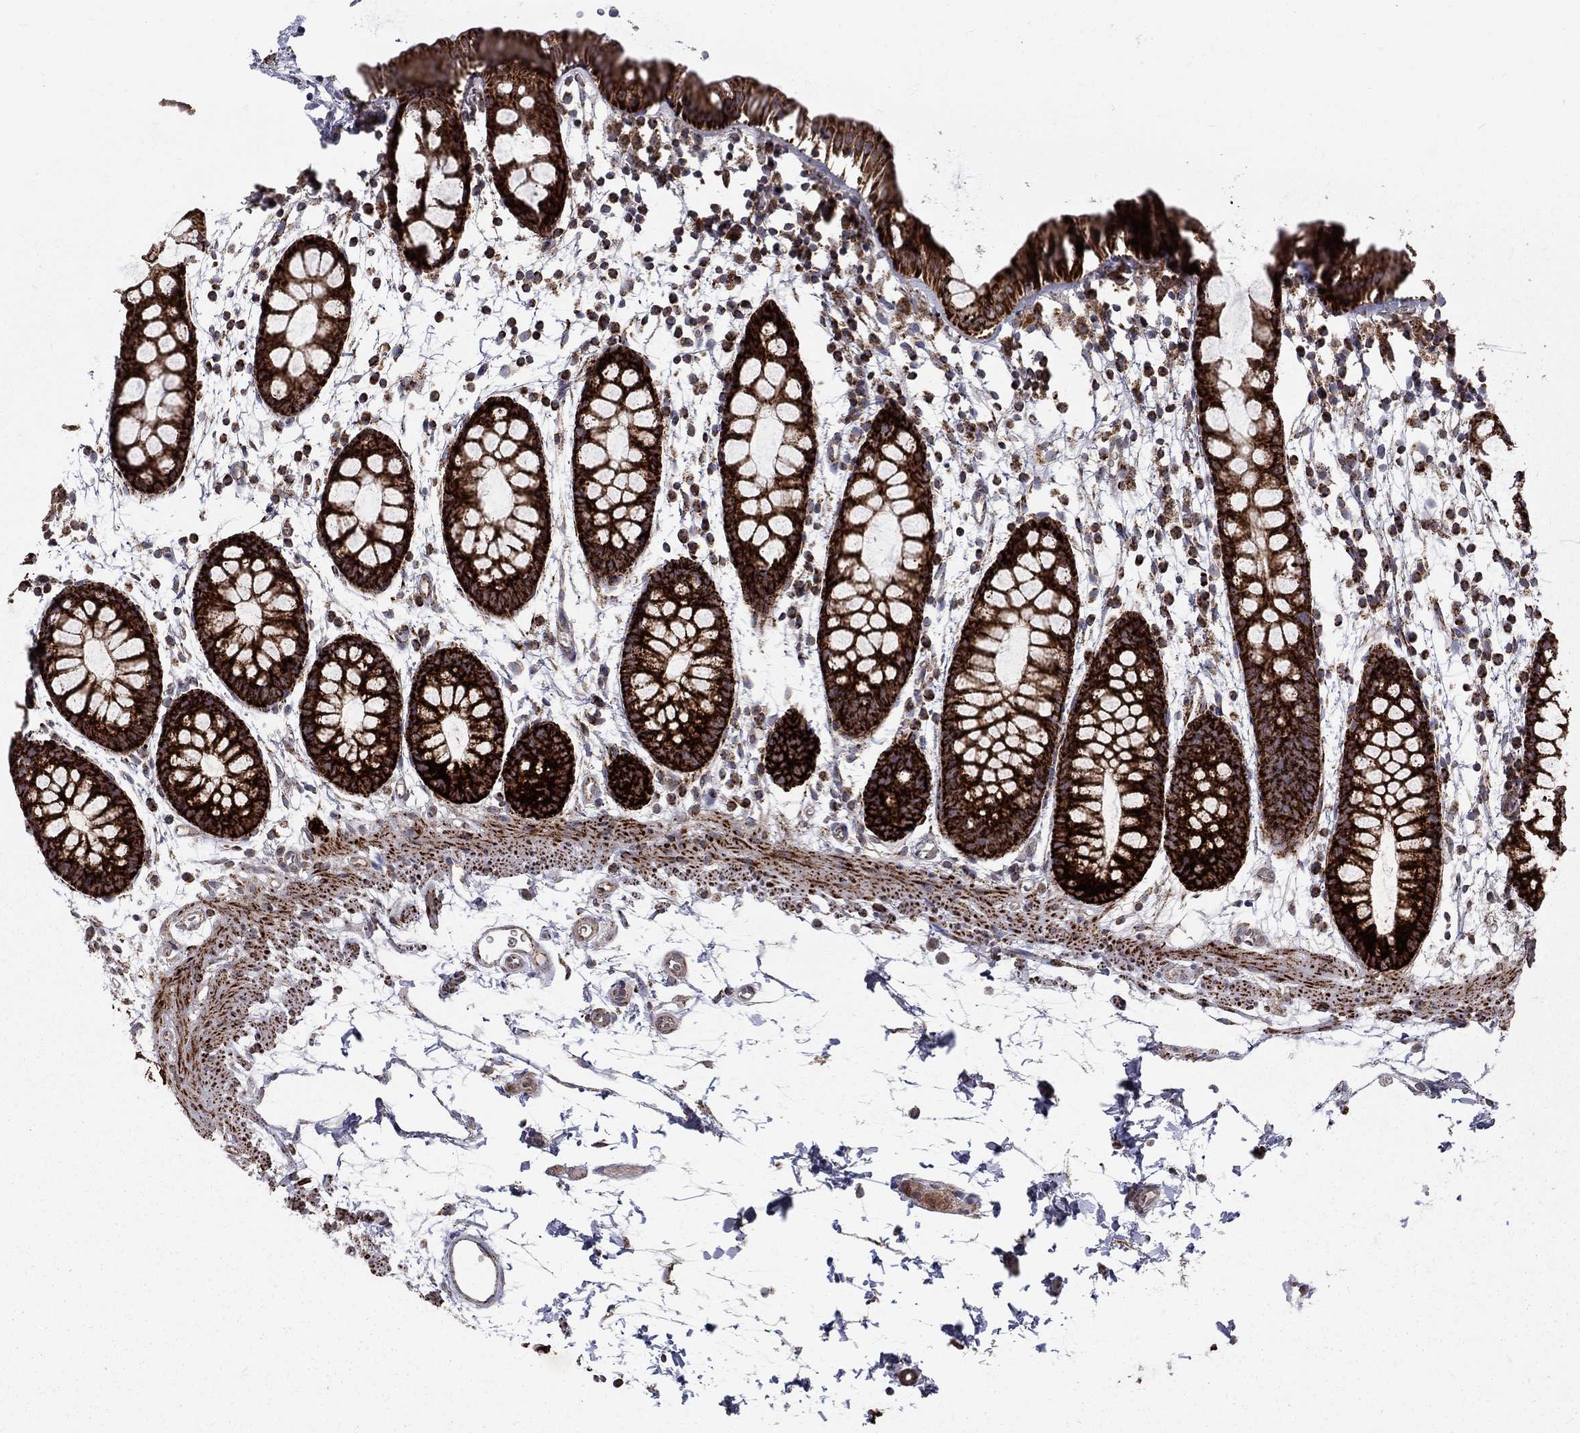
{"staining": {"intensity": "strong", "quantity": ">75%", "location": "cytoplasmic/membranous"}, "tissue": "rectum", "cell_type": "Glandular cells", "image_type": "normal", "snomed": [{"axis": "morphology", "description": "Normal tissue, NOS"}, {"axis": "topography", "description": "Rectum"}], "caption": "A micrograph showing strong cytoplasmic/membranous expression in about >75% of glandular cells in unremarkable rectum, as visualized by brown immunohistochemical staining.", "gene": "ALDH1B1", "patient": {"sex": "male", "age": 57}}